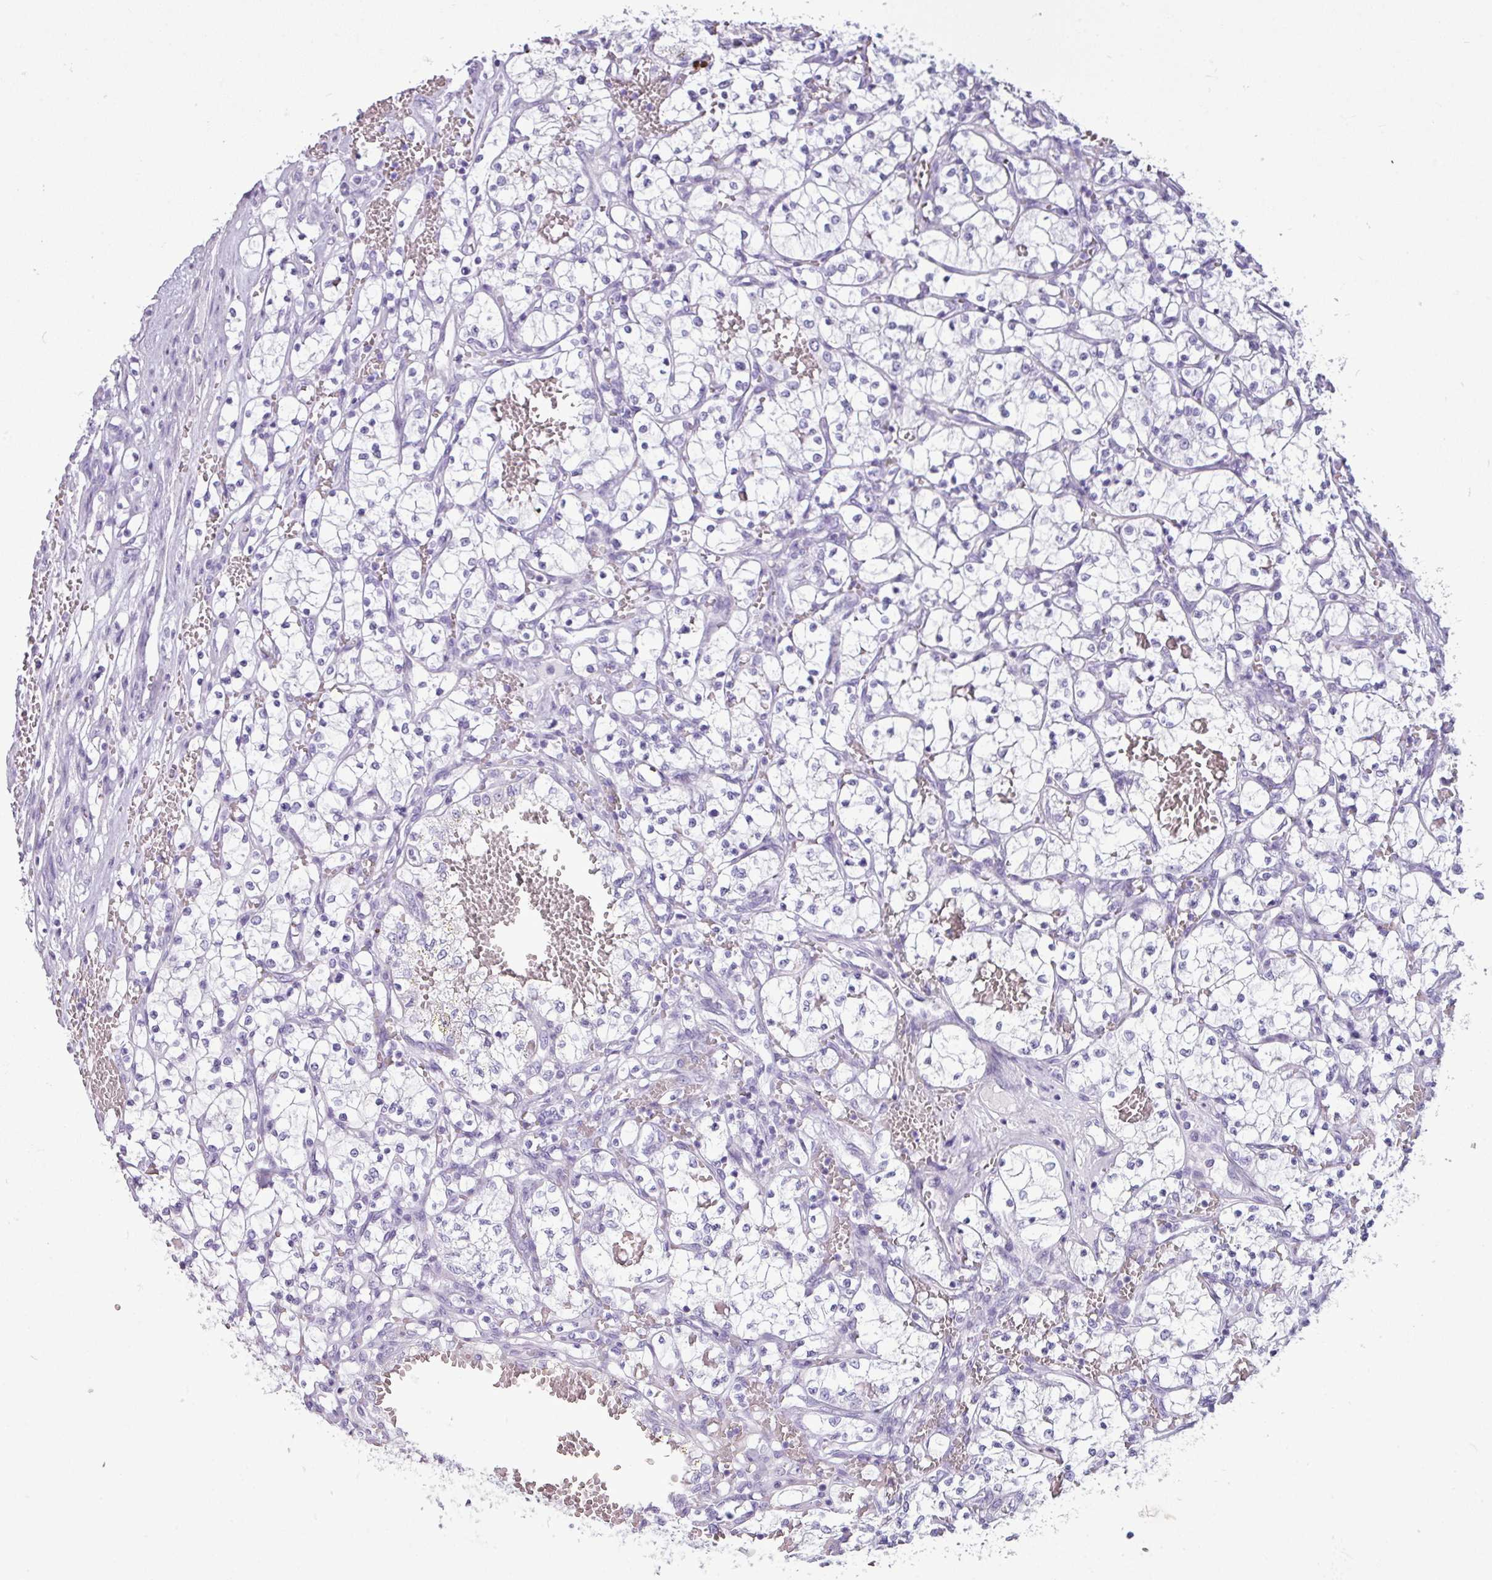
{"staining": {"intensity": "weak", "quantity": "25%-75%", "location": "cytoplasmic/membranous,nuclear"}, "tissue": "renal cancer", "cell_type": "Tumor cells", "image_type": "cancer", "snomed": [{"axis": "morphology", "description": "Adenocarcinoma, NOS"}, {"axis": "topography", "description": "Kidney"}], "caption": "Renal adenocarcinoma stained for a protein (brown) exhibits weak cytoplasmic/membranous and nuclear positive positivity in approximately 25%-75% of tumor cells.", "gene": "AMY1B", "patient": {"sex": "female", "age": 69}}